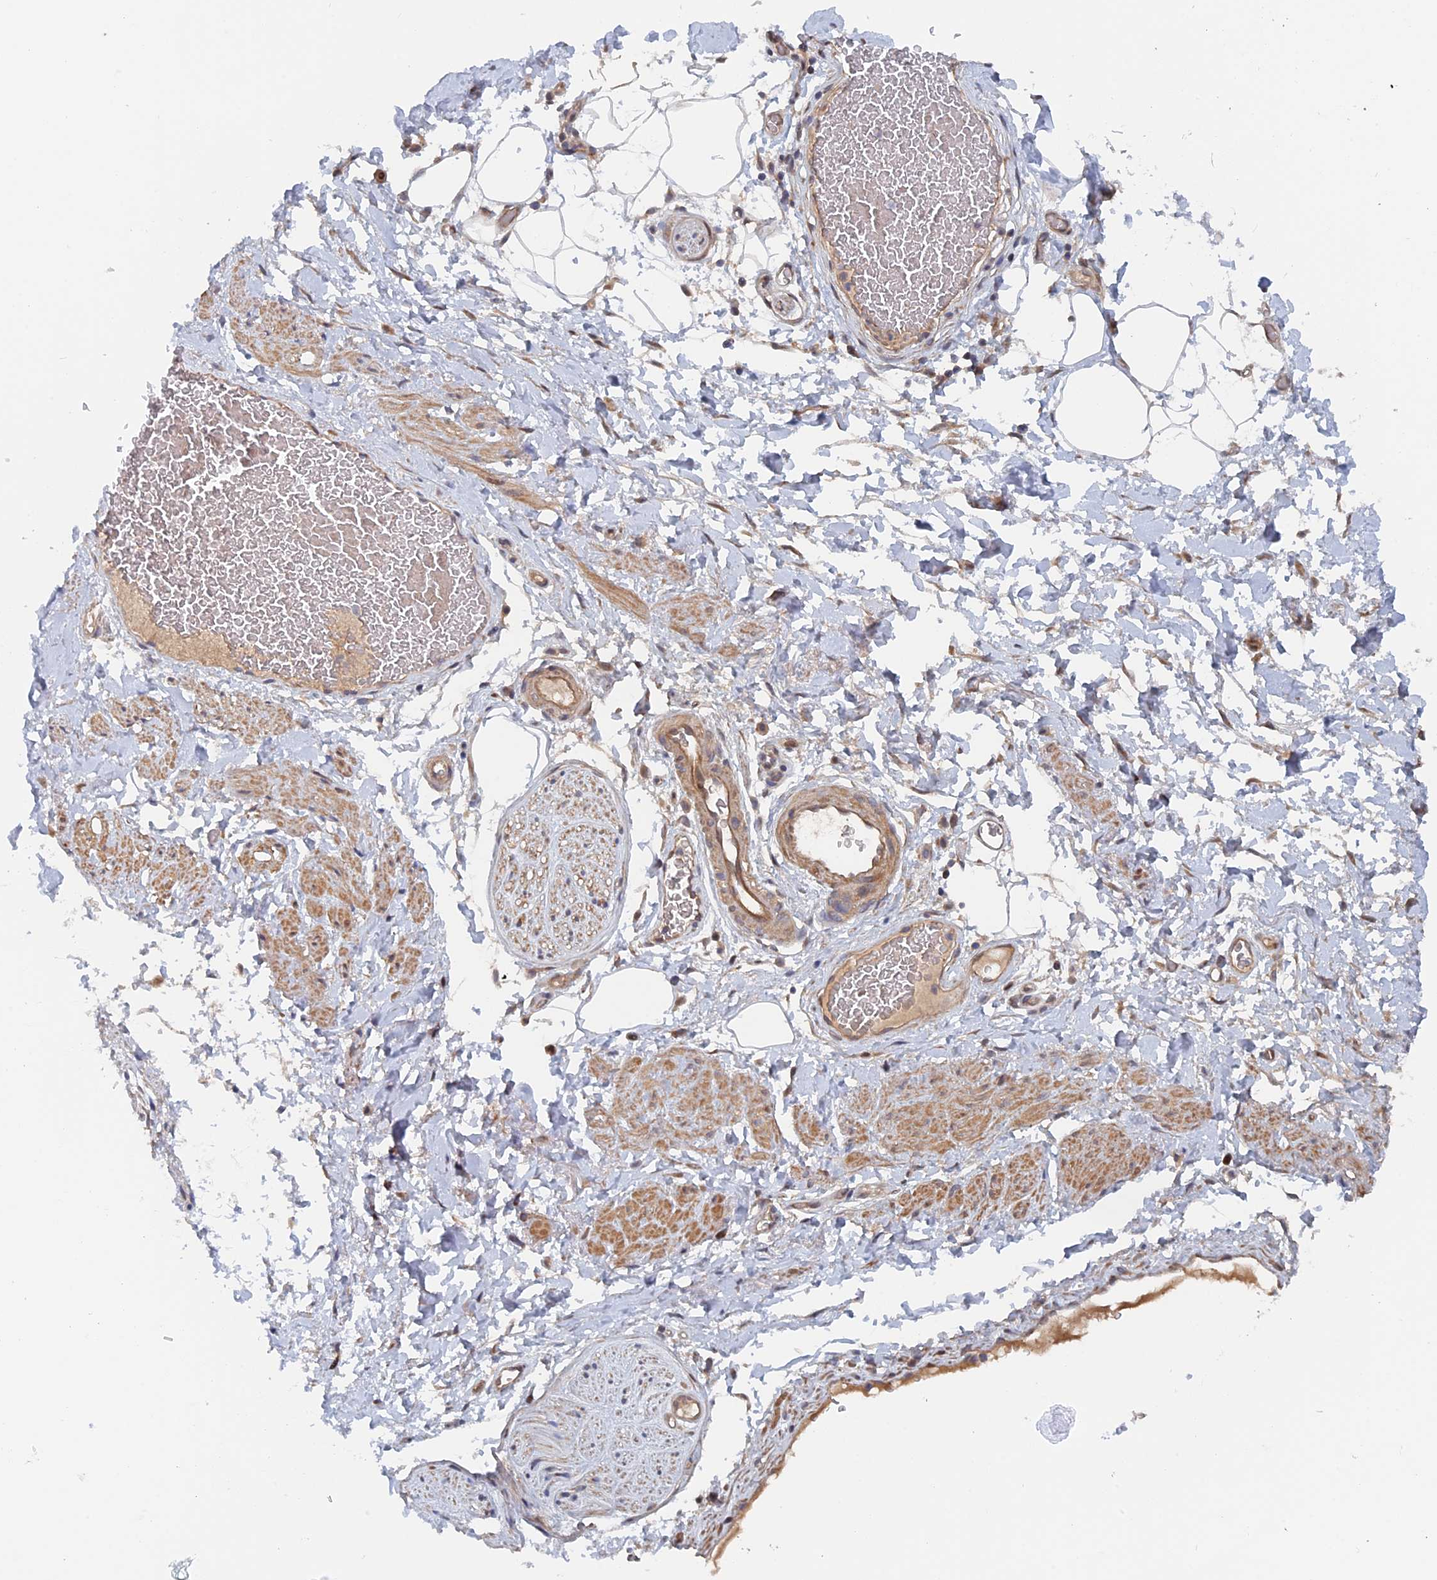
{"staining": {"intensity": "moderate", "quantity": "25%-75%", "location": "cytoplasmic/membranous"}, "tissue": "adipose tissue", "cell_type": "Adipocytes", "image_type": "normal", "snomed": [{"axis": "morphology", "description": "Normal tissue, NOS"}, {"axis": "morphology", "description": "Adenocarcinoma, NOS"}, {"axis": "topography", "description": "Rectum"}, {"axis": "topography", "description": "Vagina"}, {"axis": "topography", "description": "Peripheral nerve tissue"}], "caption": "A brown stain highlights moderate cytoplasmic/membranous staining of a protein in adipocytes of unremarkable human adipose tissue.", "gene": "ELOVL6", "patient": {"sex": "female", "age": 71}}